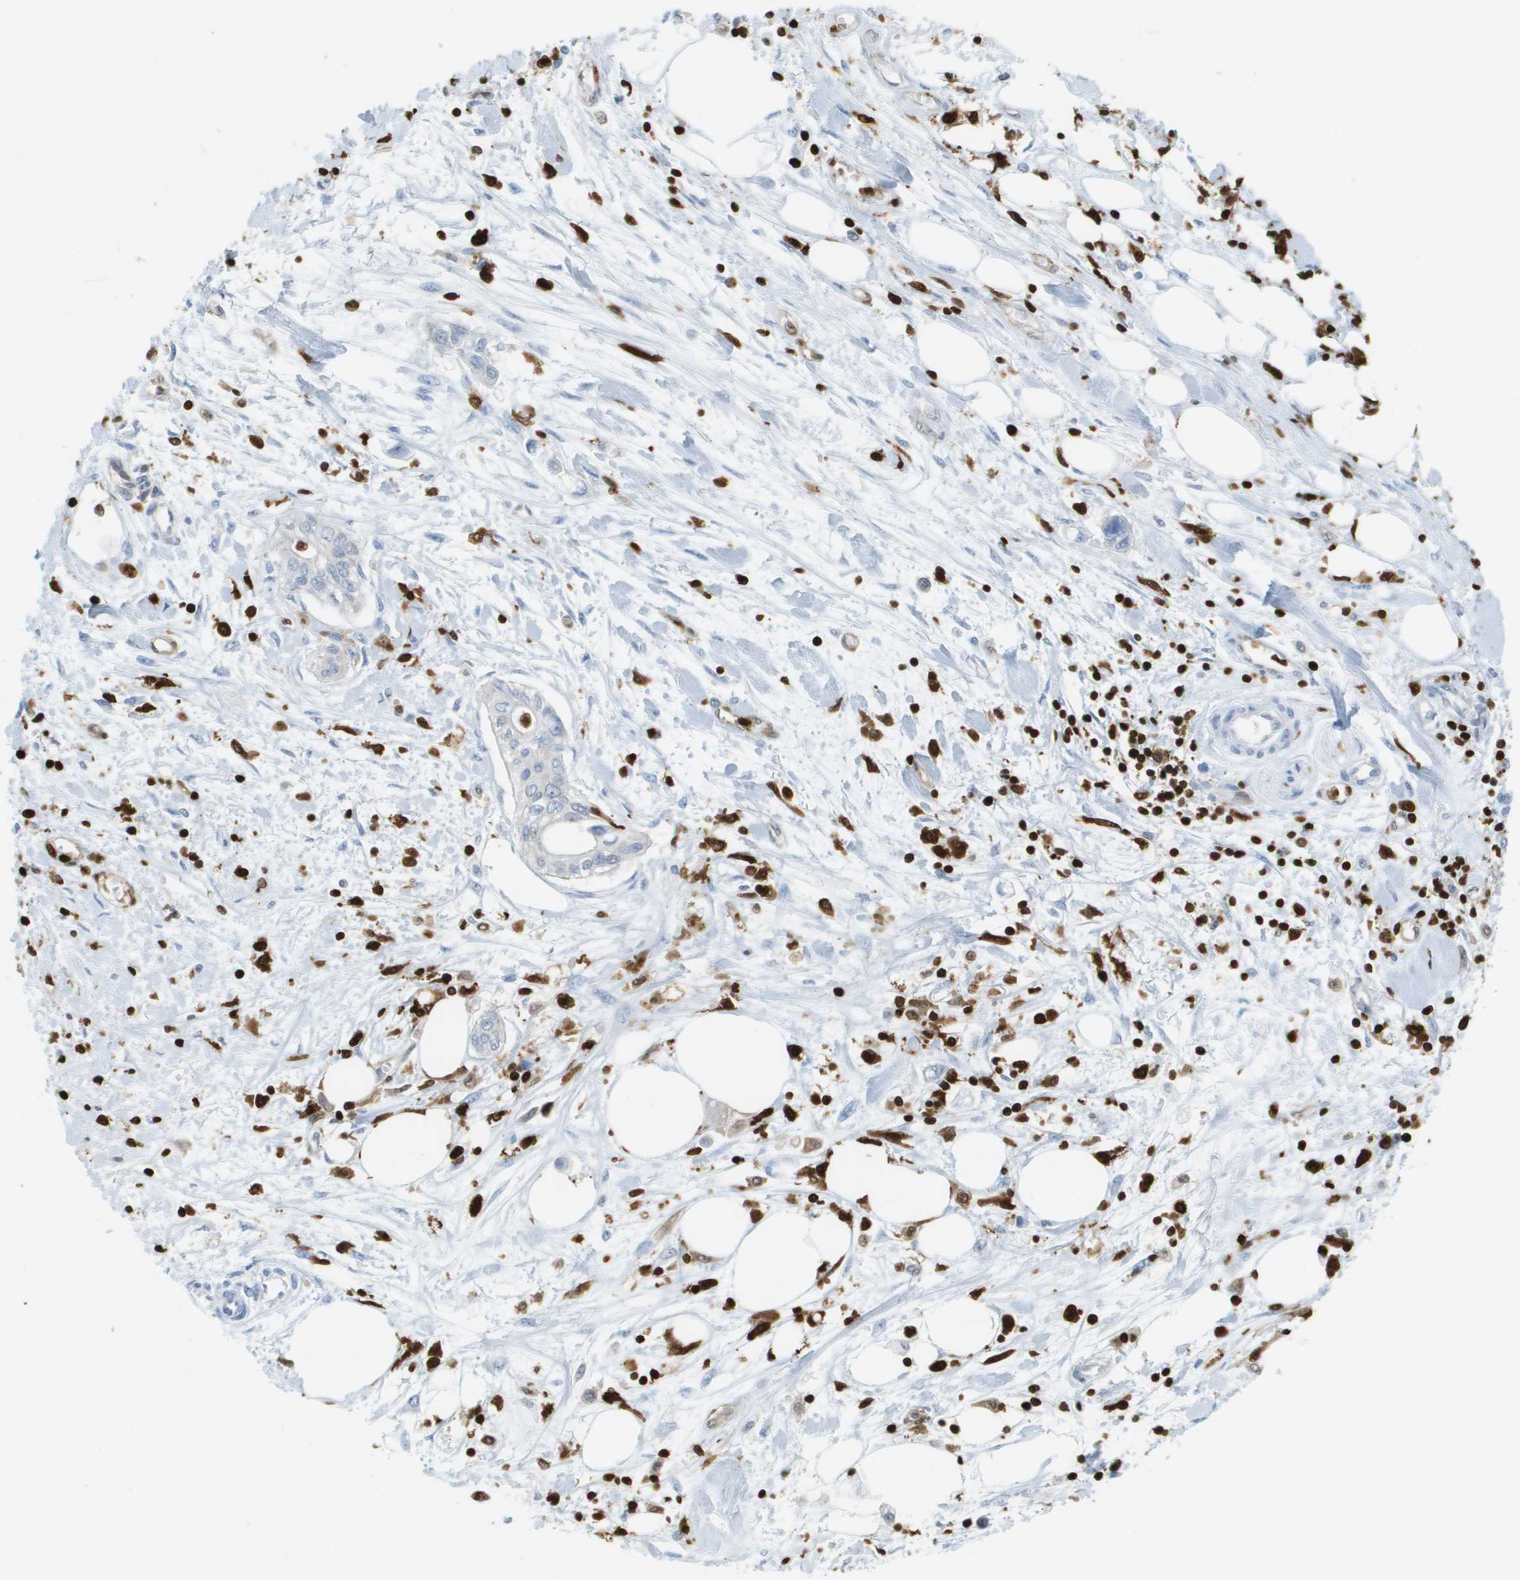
{"staining": {"intensity": "negative", "quantity": "none", "location": "none"}, "tissue": "pancreatic cancer", "cell_type": "Tumor cells", "image_type": "cancer", "snomed": [{"axis": "morphology", "description": "Adenocarcinoma, NOS"}, {"axis": "topography", "description": "Pancreas"}], "caption": "IHC of pancreatic cancer (adenocarcinoma) displays no positivity in tumor cells.", "gene": "DOCK5", "patient": {"sex": "female", "age": 77}}